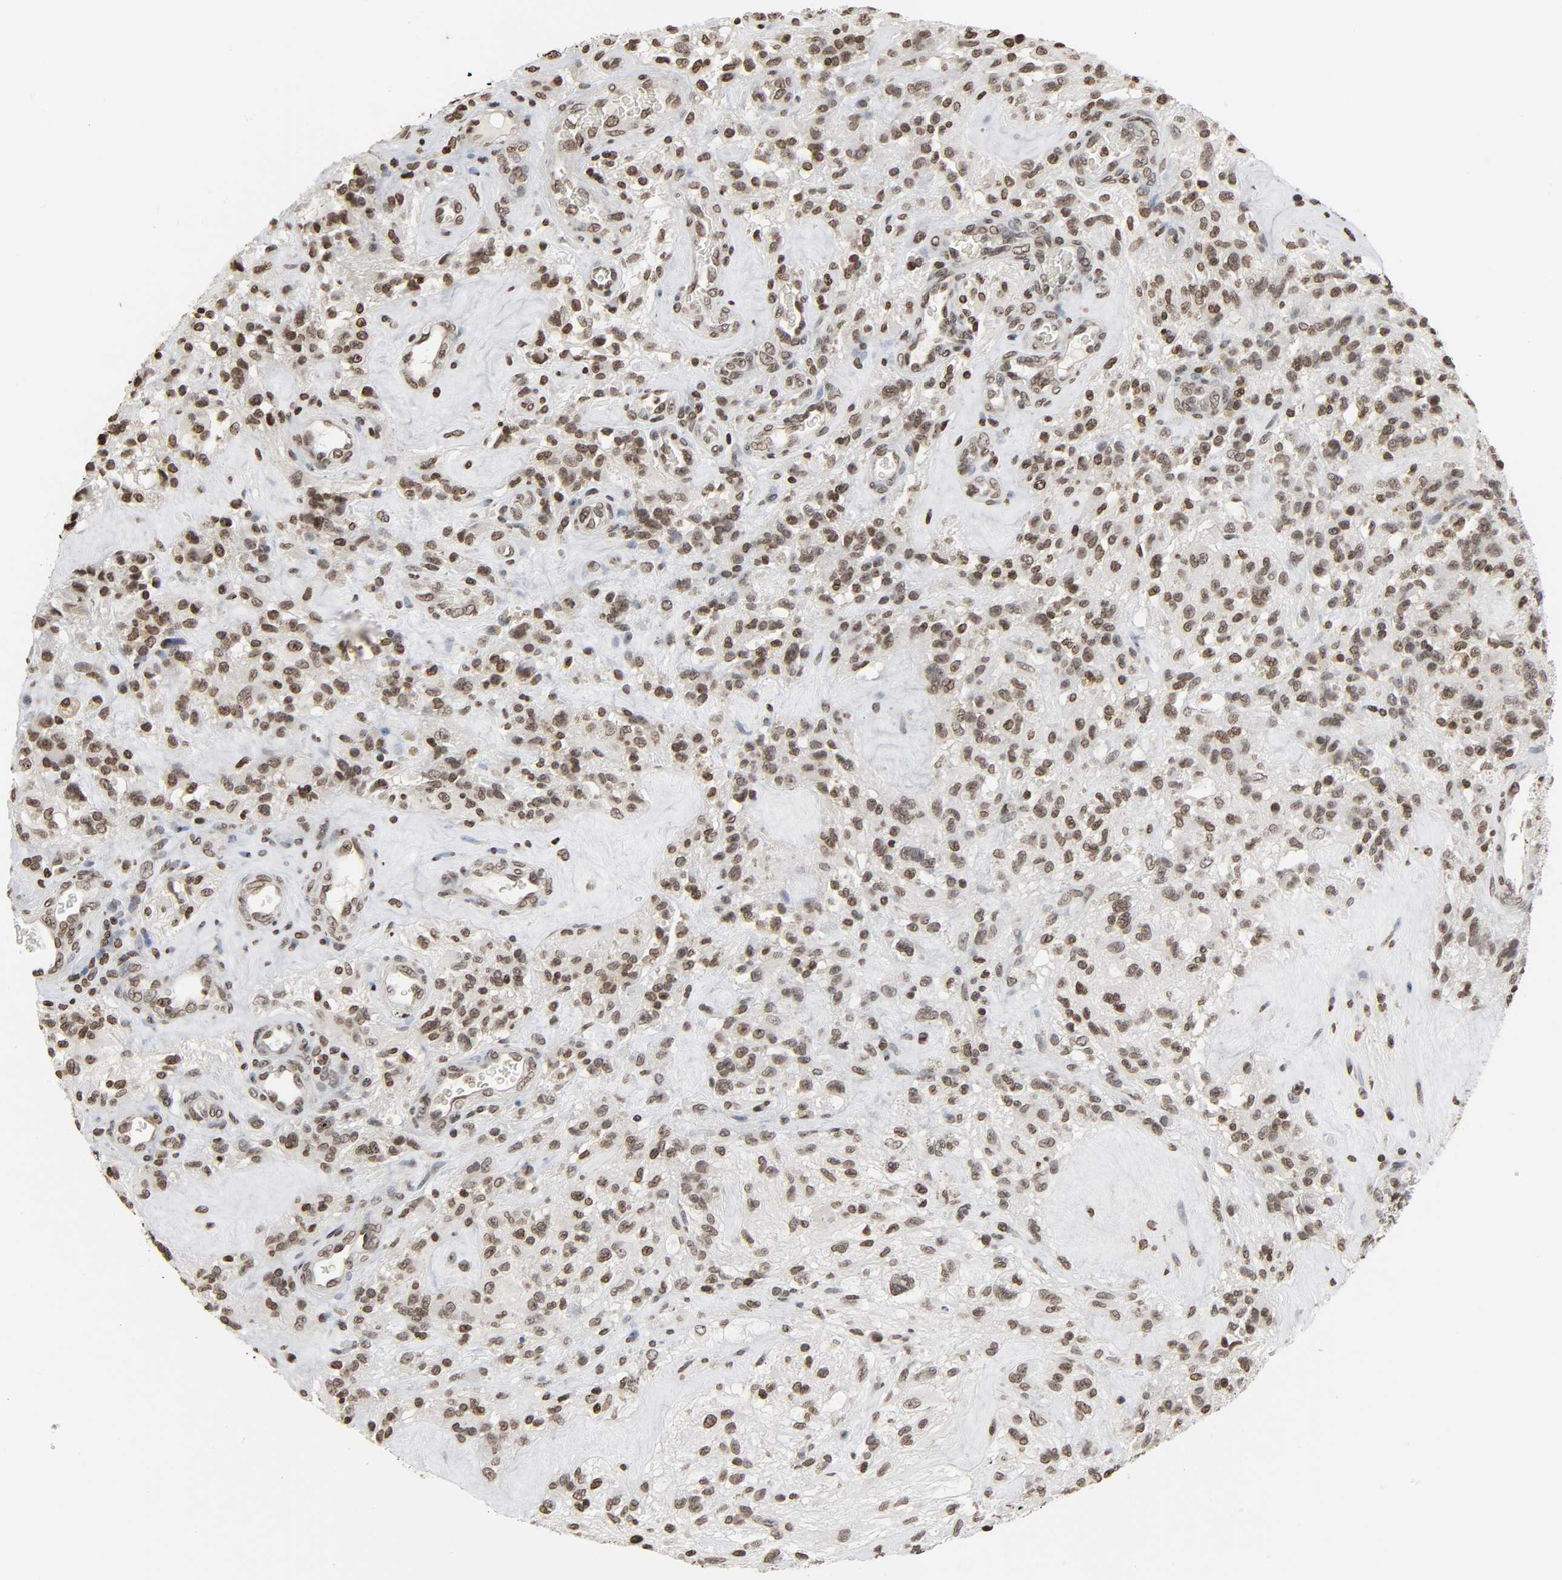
{"staining": {"intensity": "moderate", "quantity": ">75%", "location": "nuclear"}, "tissue": "glioma", "cell_type": "Tumor cells", "image_type": "cancer", "snomed": [{"axis": "morphology", "description": "Normal tissue, NOS"}, {"axis": "morphology", "description": "Glioma, malignant, High grade"}, {"axis": "topography", "description": "Cerebral cortex"}], "caption": "A brown stain labels moderate nuclear staining of a protein in glioma tumor cells.", "gene": "ELAVL1", "patient": {"sex": "male", "age": 56}}